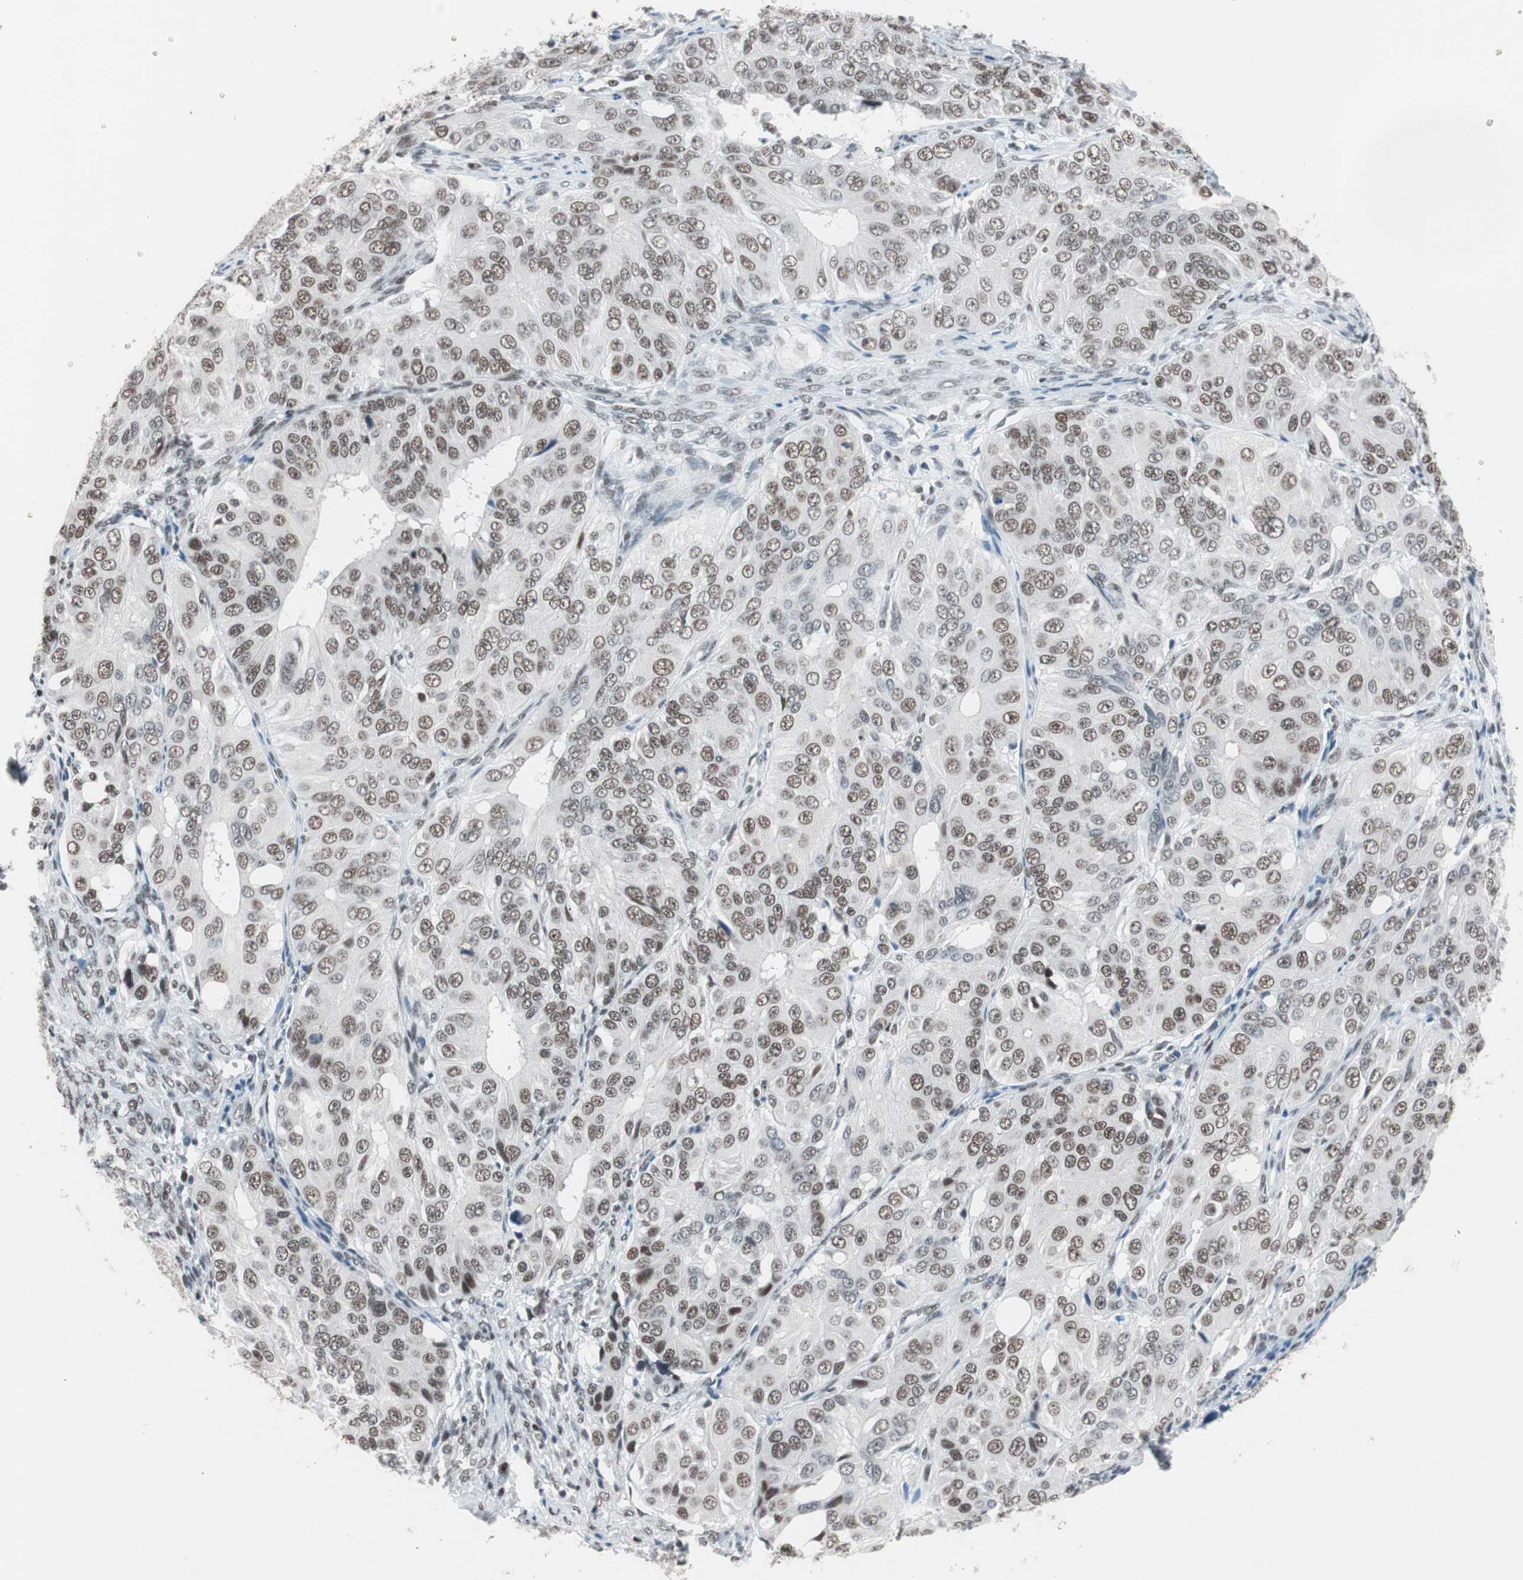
{"staining": {"intensity": "moderate", "quantity": ">75%", "location": "nuclear"}, "tissue": "ovarian cancer", "cell_type": "Tumor cells", "image_type": "cancer", "snomed": [{"axis": "morphology", "description": "Carcinoma, endometroid"}, {"axis": "topography", "description": "Ovary"}], "caption": "A high-resolution image shows immunohistochemistry staining of endometroid carcinoma (ovarian), which reveals moderate nuclear staining in approximately >75% of tumor cells.", "gene": "ARID1A", "patient": {"sex": "female", "age": 51}}